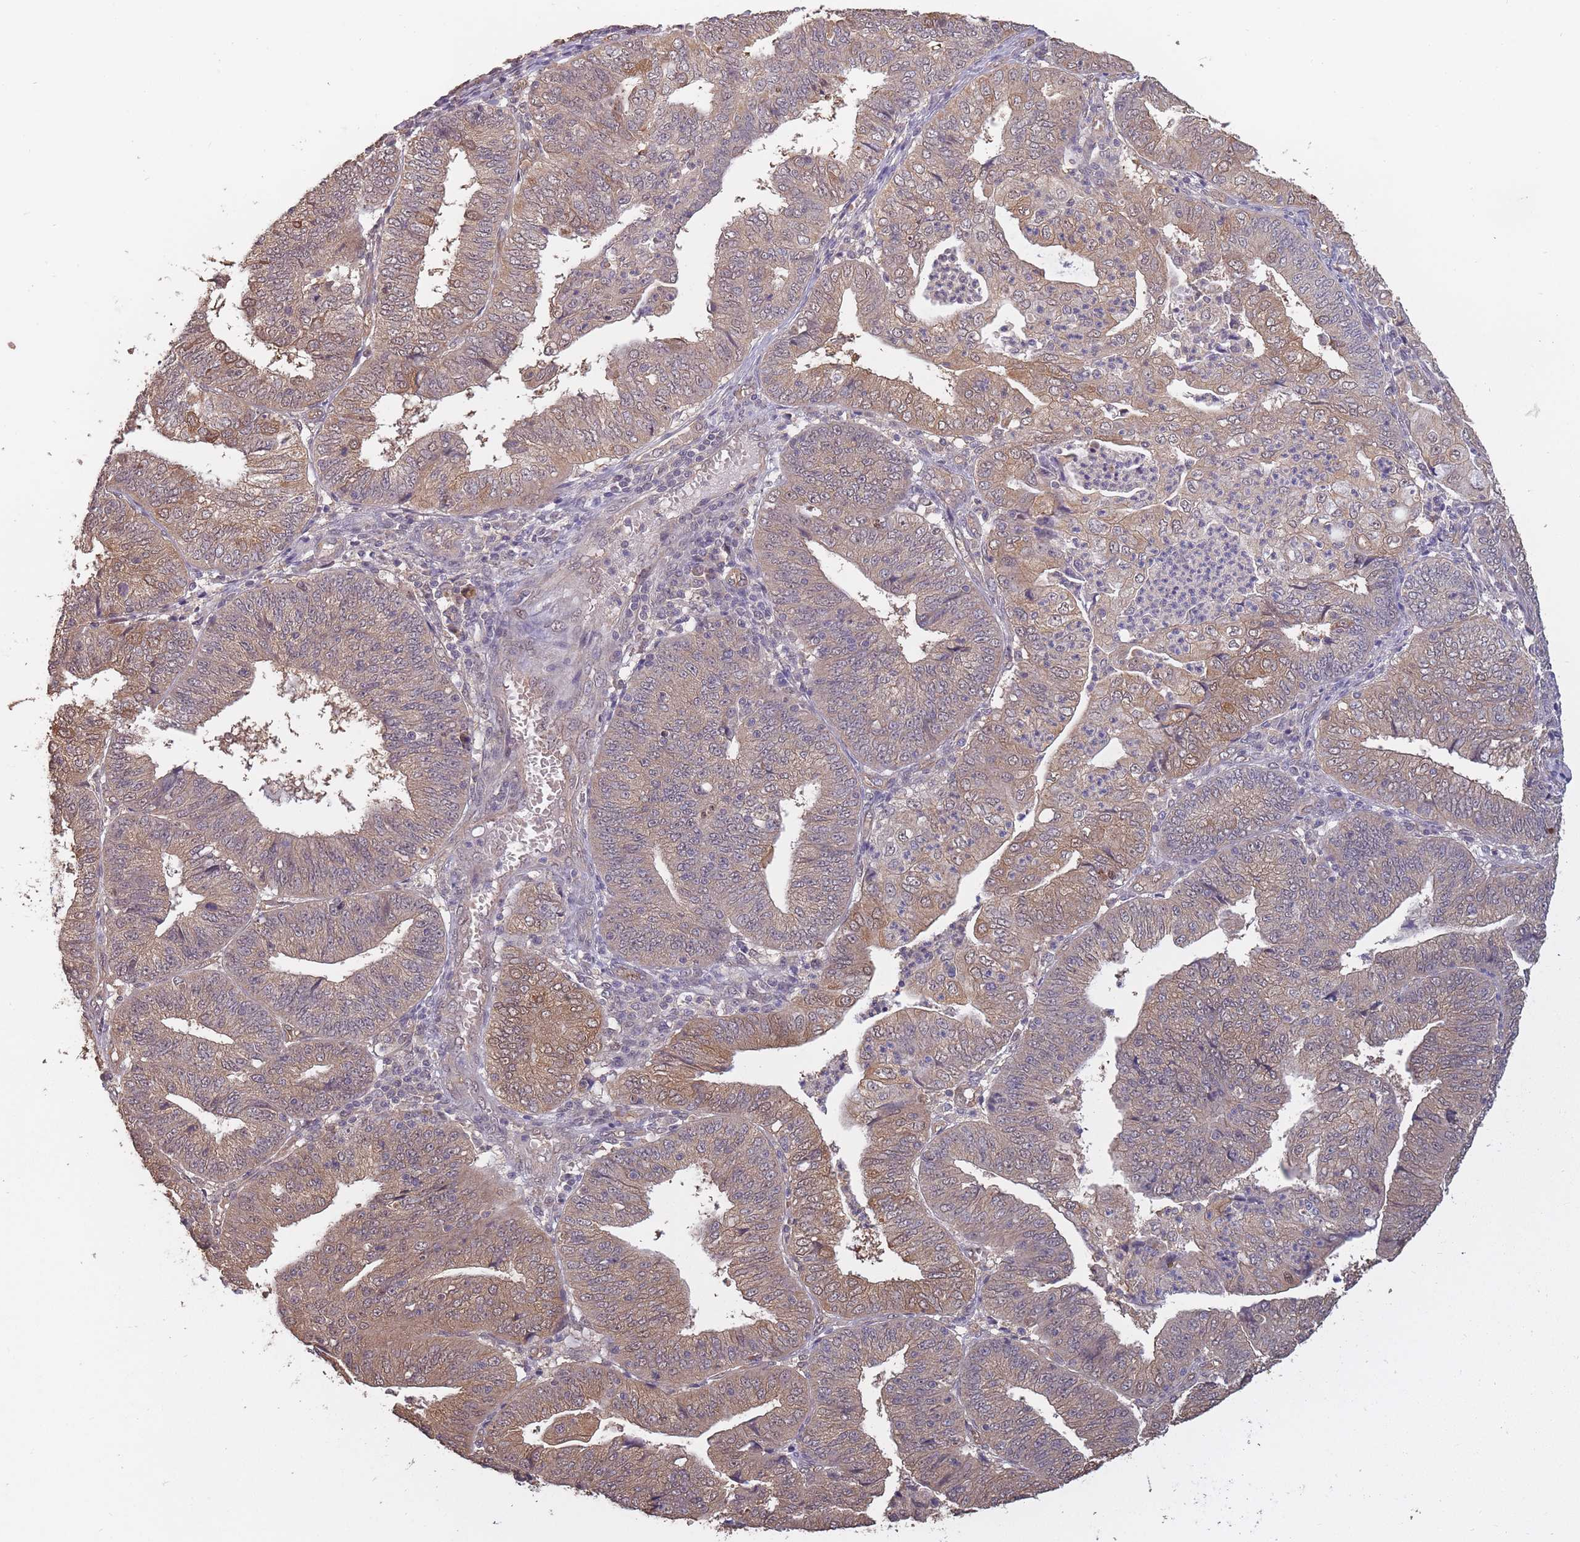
{"staining": {"intensity": "moderate", "quantity": "25%-75%", "location": "cytoplasmic/membranous"}, "tissue": "endometrial cancer", "cell_type": "Tumor cells", "image_type": "cancer", "snomed": [{"axis": "morphology", "description": "Adenocarcinoma, NOS"}, {"axis": "topography", "description": "Endometrium"}], "caption": "Moderate cytoplasmic/membranous expression for a protein is identified in approximately 25%-75% of tumor cells of endometrial cancer (adenocarcinoma) using IHC.", "gene": "KIAA1755", "patient": {"sex": "female", "age": 56}}